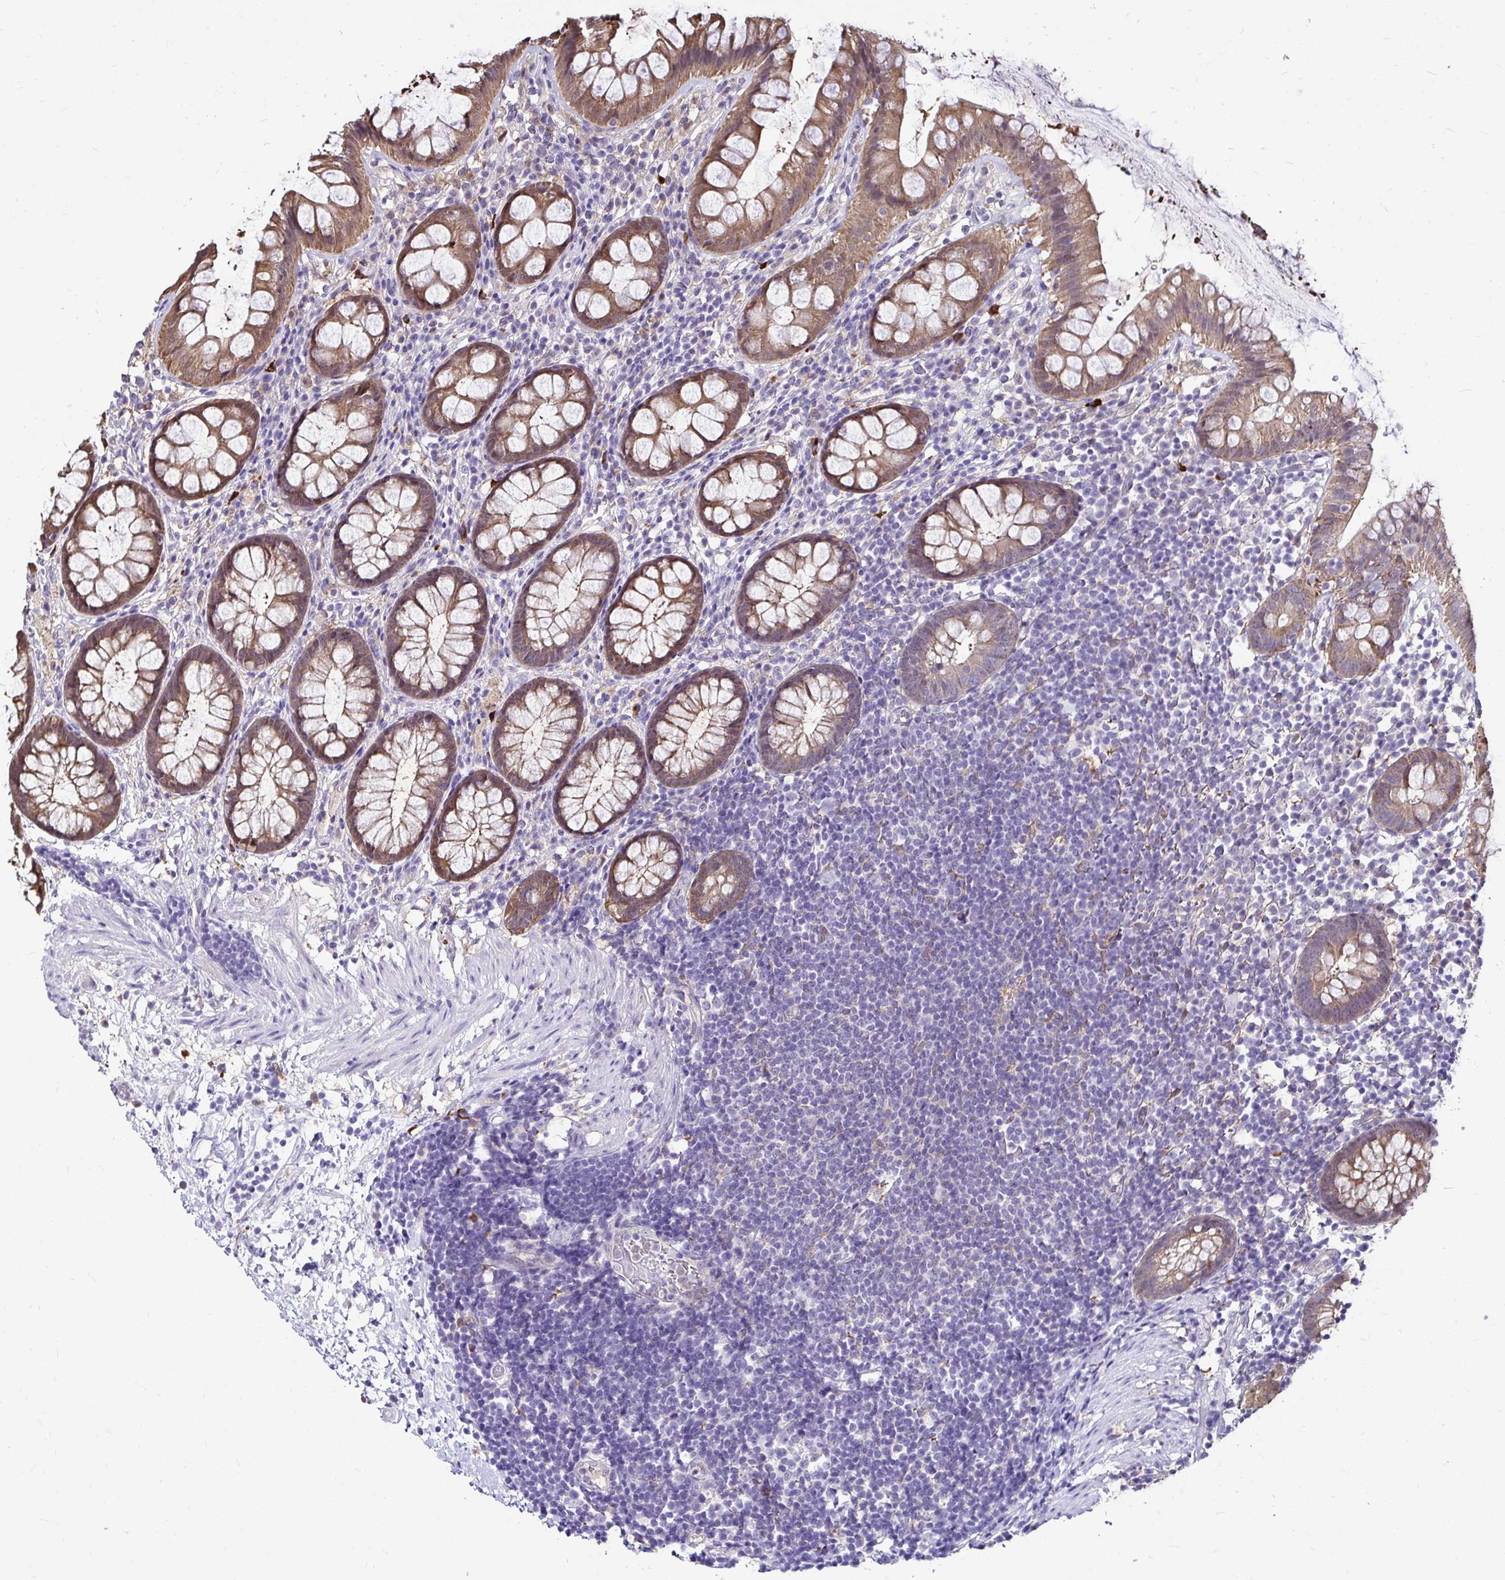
{"staining": {"intensity": "moderate", "quantity": ">75%", "location": "cytoplasmic/membranous"}, "tissue": "rectum", "cell_type": "Glandular cells", "image_type": "normal", "snomed": [{"axis": "morphology", "description": "Normal tissue, NOS"}, {"axis": "topography", "description": "Rectum"}], "caption": "This micrograph displays normal rectum stained with IHC to label a protein in brown. The cytoplasmic/membranous of glandular cells show moderate positivity for the protein. Nuclei are counter-stained blue.", "gene": "IDH1", "patient": {"sex": "female", "age": 62}}